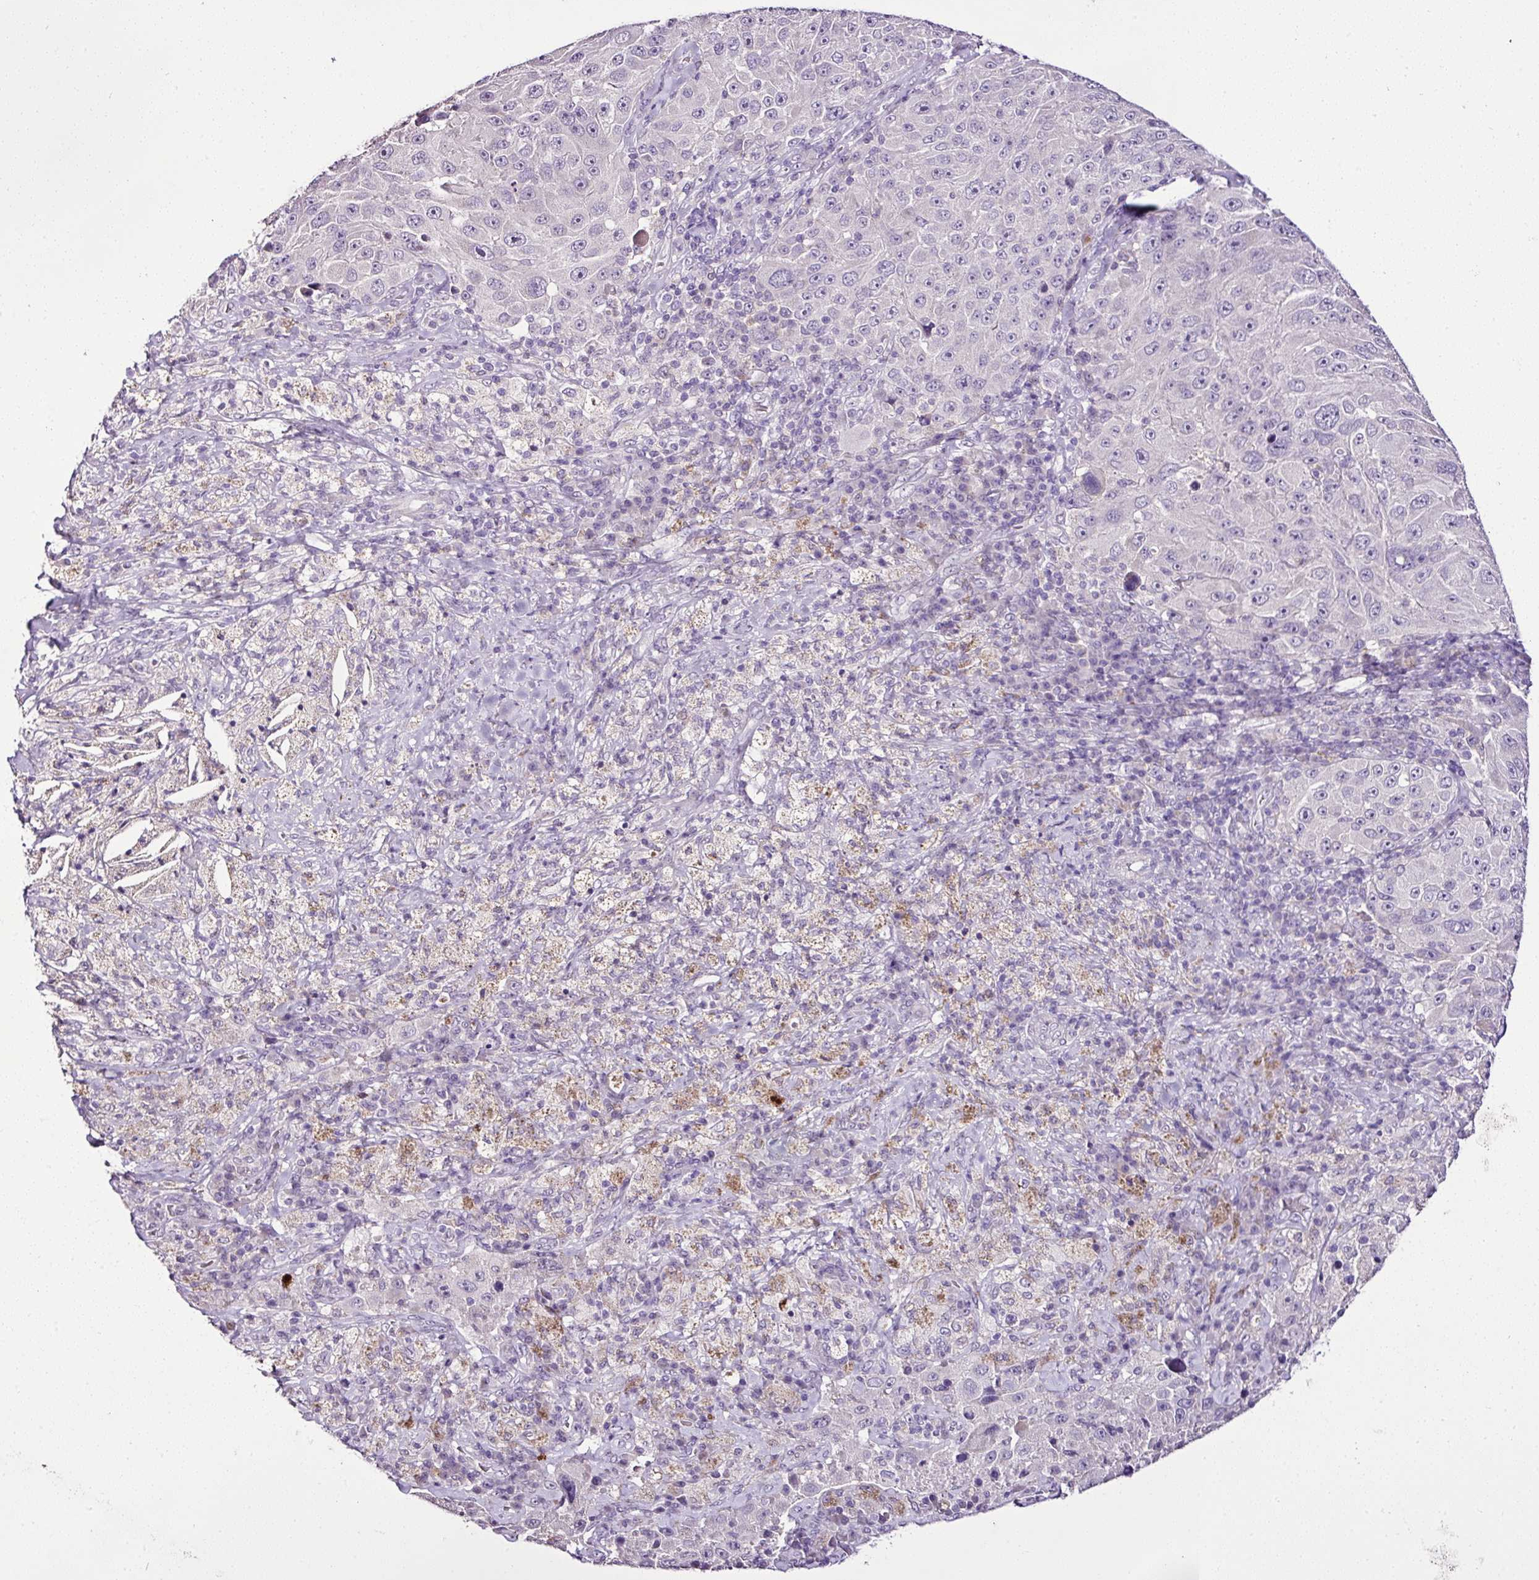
{"staining": {"intensity": "negative", "quantity": "none", "location": "none"}, "tissue": "melanoma", "cell_type": "Tumor cells", "image_type": "cancer", "snomed": [{"axis": "morphology", "description": "Malignant melanoma, Metastatic site"}, {"axis": "topography", "description": "Lymph node"}], "caption": "This is an immunohistochemistry photomicrograph of human melanoma. There is no expression in tumor cells.", "gene": "ESR1", "patient": {"sex": "male", "age": 62}}